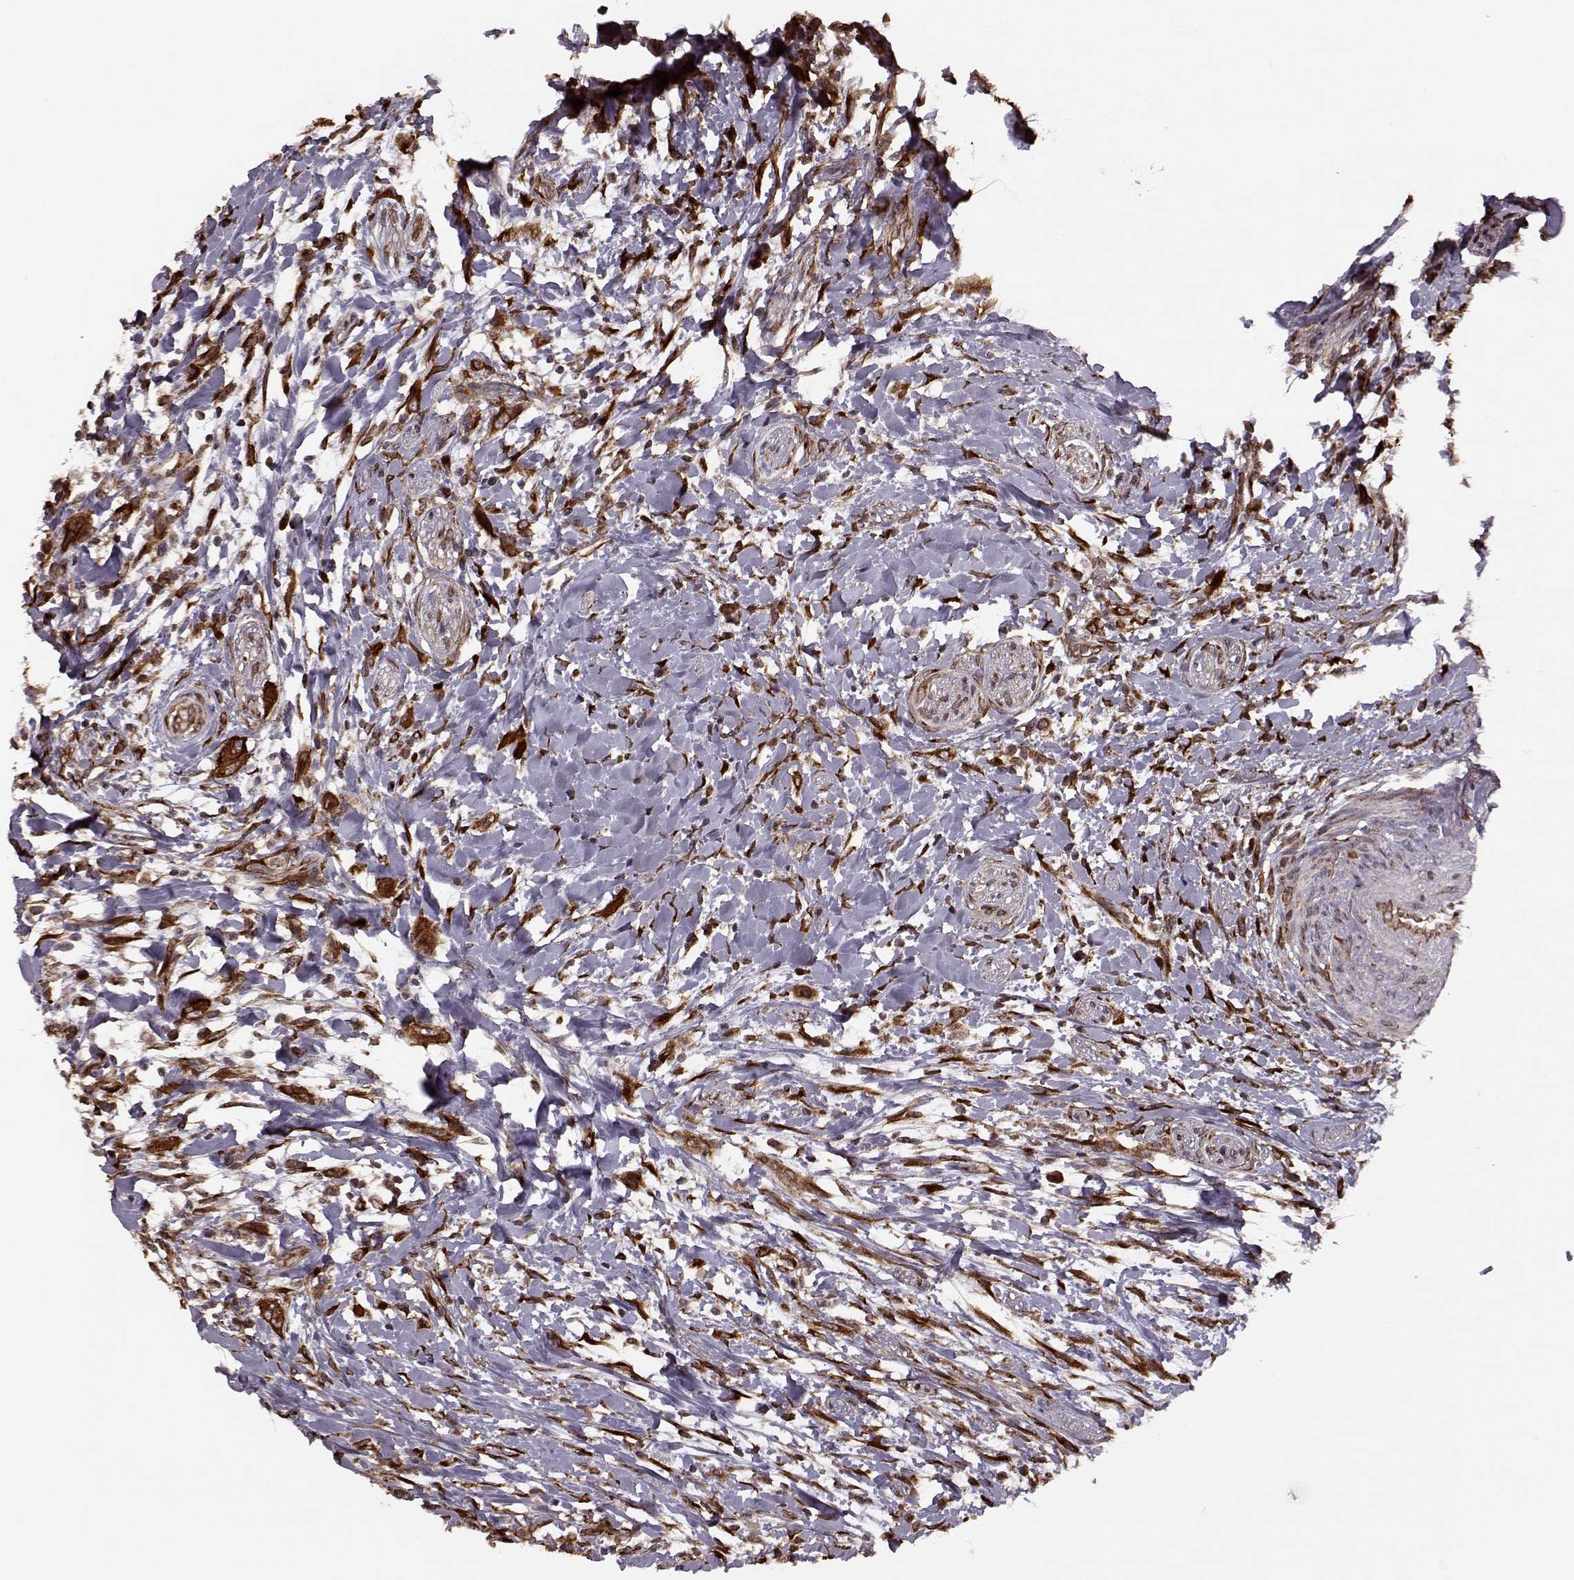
{"staining": {"intensity": "moderate", "quantity": ">75%", "location": "cytoplasmic/membranous"}, "tissue": "head and neck cancer", "cell_type": "Tumor cells", "image_type": "cancer", "snomed": [{"axis": "morphology", "description": "Squamous cell carcinoma, NOS"}, {"axis": "morphology", "description": "Squamous cell carcinoma, metastatic, NOS"}, {"axis": "topography", "description": "Oral tissue"}, {"axis": "topography", "description": "Head-Neck"}], "caption": "Immunohistochemistry image of neoplastic tissue: metastatic squamous cell carcinoma (head and neck) stained using immunohistochemistry reveals medium levels of moderate protein expression localized specifically in the cytoplasmic/membranous of tumor cells, appearing as a cytoplasmic/membranous brown color.", "gene": "YIPF5", "patient": {"sex": "female", "age": 85}}